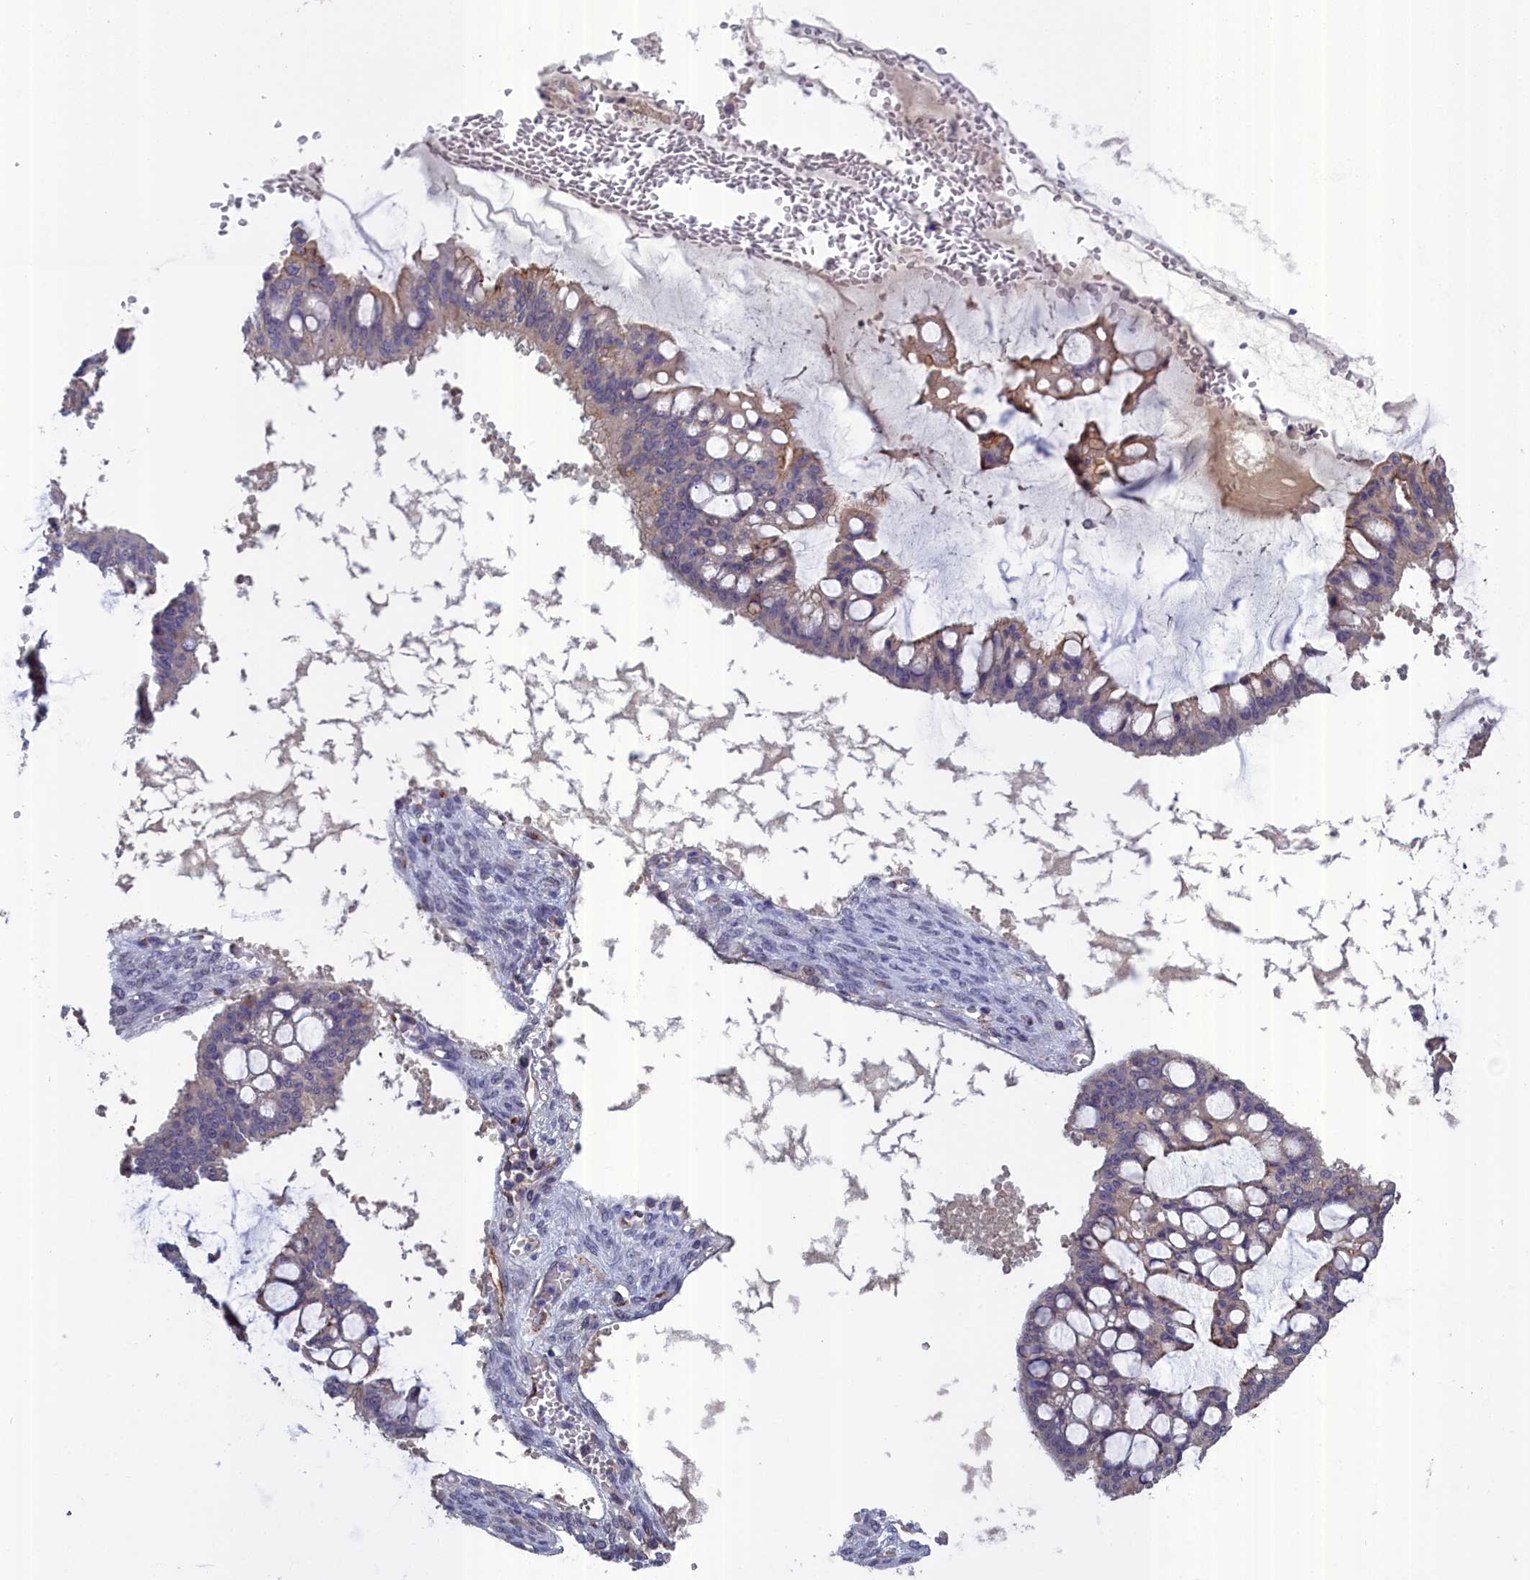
{"staining": {"intensity": "negative", "quantity": "none", "location": "none"}, "tissue": "ovarian cancer", "cell_type": "Tumor cells", "image_type": "cancer", "snomed": [{"axis": "morphology", "description": "Cystadenocarcinoma, mucinous, NOS"}, {"axis": "topography", "description": "Ovary"}], "caption": "Protein analysis of ovarian mucinous cystadenocarcinoma demonstrates no significant staining in tumor cells.", "gene": "COL19A1", "patient": {"sex": "female", "age": 73}}